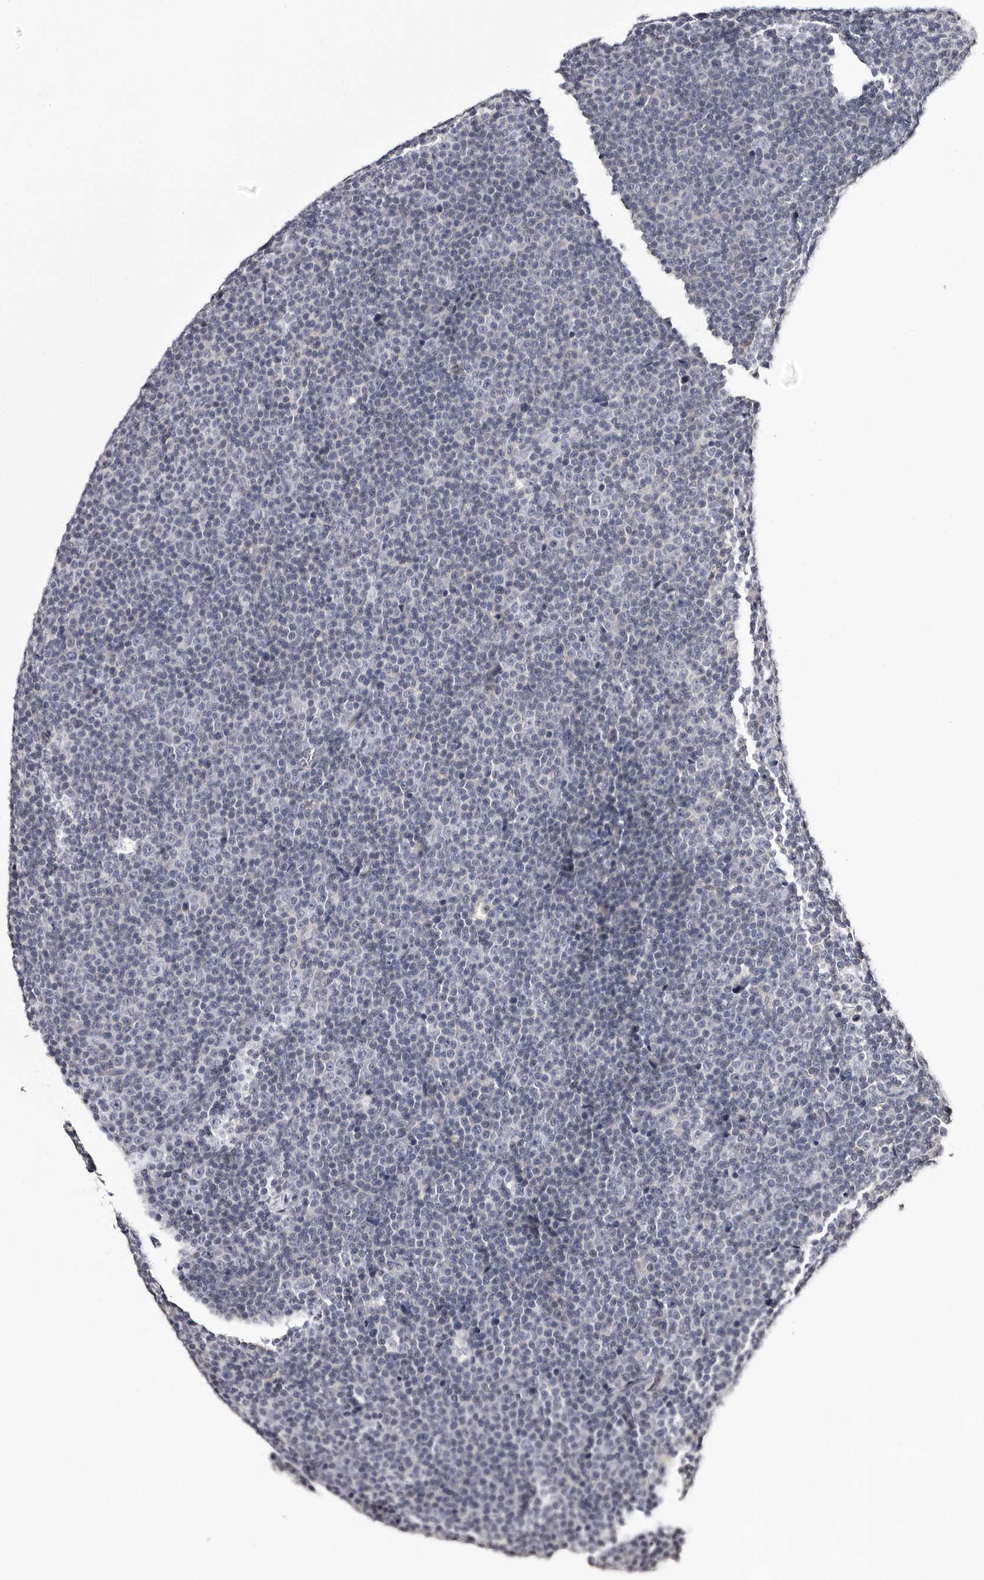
{"staining": {"intensity": "negative", "quantity": "none", "location": "none"}, "tissue": "lymphoma", "cell_type": "Tumor cells", "image_type": "cancer", "snomed": [{"axis": "morphology", "description": "Malignant lymphoma, non-Hodgkin's type, Low grade"}, {"axis": "topography", "description": "Lymph node"}], "caption": "A micrograph of malignant lymphoma, non-Hodgkin's type (low-grade) stained for a protein reveals no brown staining in tumor cells.", "gene": "BPGM", "patient": {"sex": "female", "age": 67}}